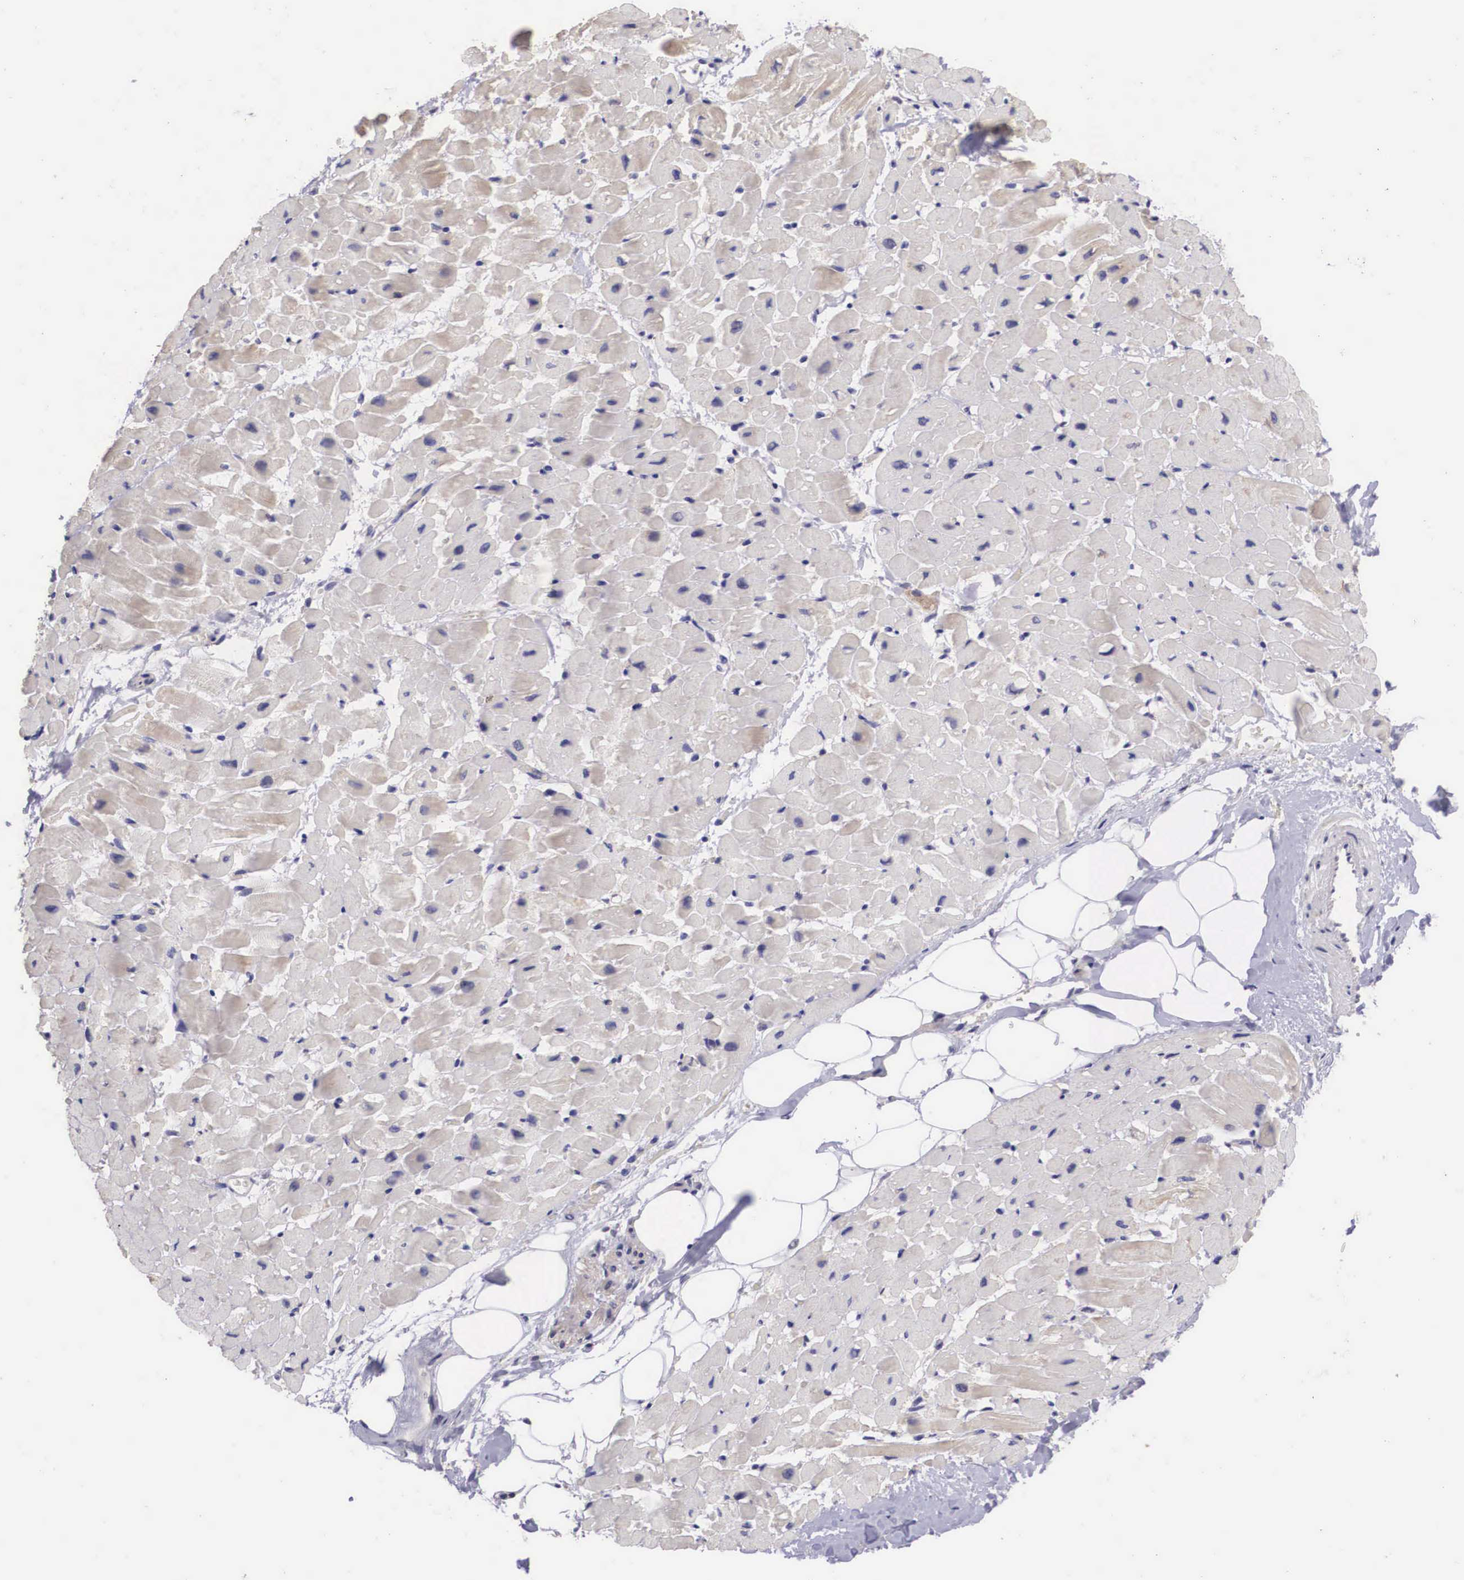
{"staining": {"intensity": "weak", "quantity": "25%-75%", "location": "cytoplasmic/membranous"}, "tissue": "heart muscle", "cell_type": "Cardiomyocytes", "image_type": "normal", "snomed": [{"axis": "morphology", "description": "Normal tissue, NOS"}, {"axis": "topography", "description": "Heart"}], "caption": "High-power microscopy captured an IHC micrograph of benign heart muscle, revealing weak cytoplasmic/membranous expression in approximately 25%-75% of cardiomyocytes. The staining is performed using DAB (3,3'-diaminobenzidine) brown chromogen to label protein expression. The nuclei are counter-stained blue using hematoxylin.", "gene": "ARG2", "patient": {"sex": "male", "age": 45}}